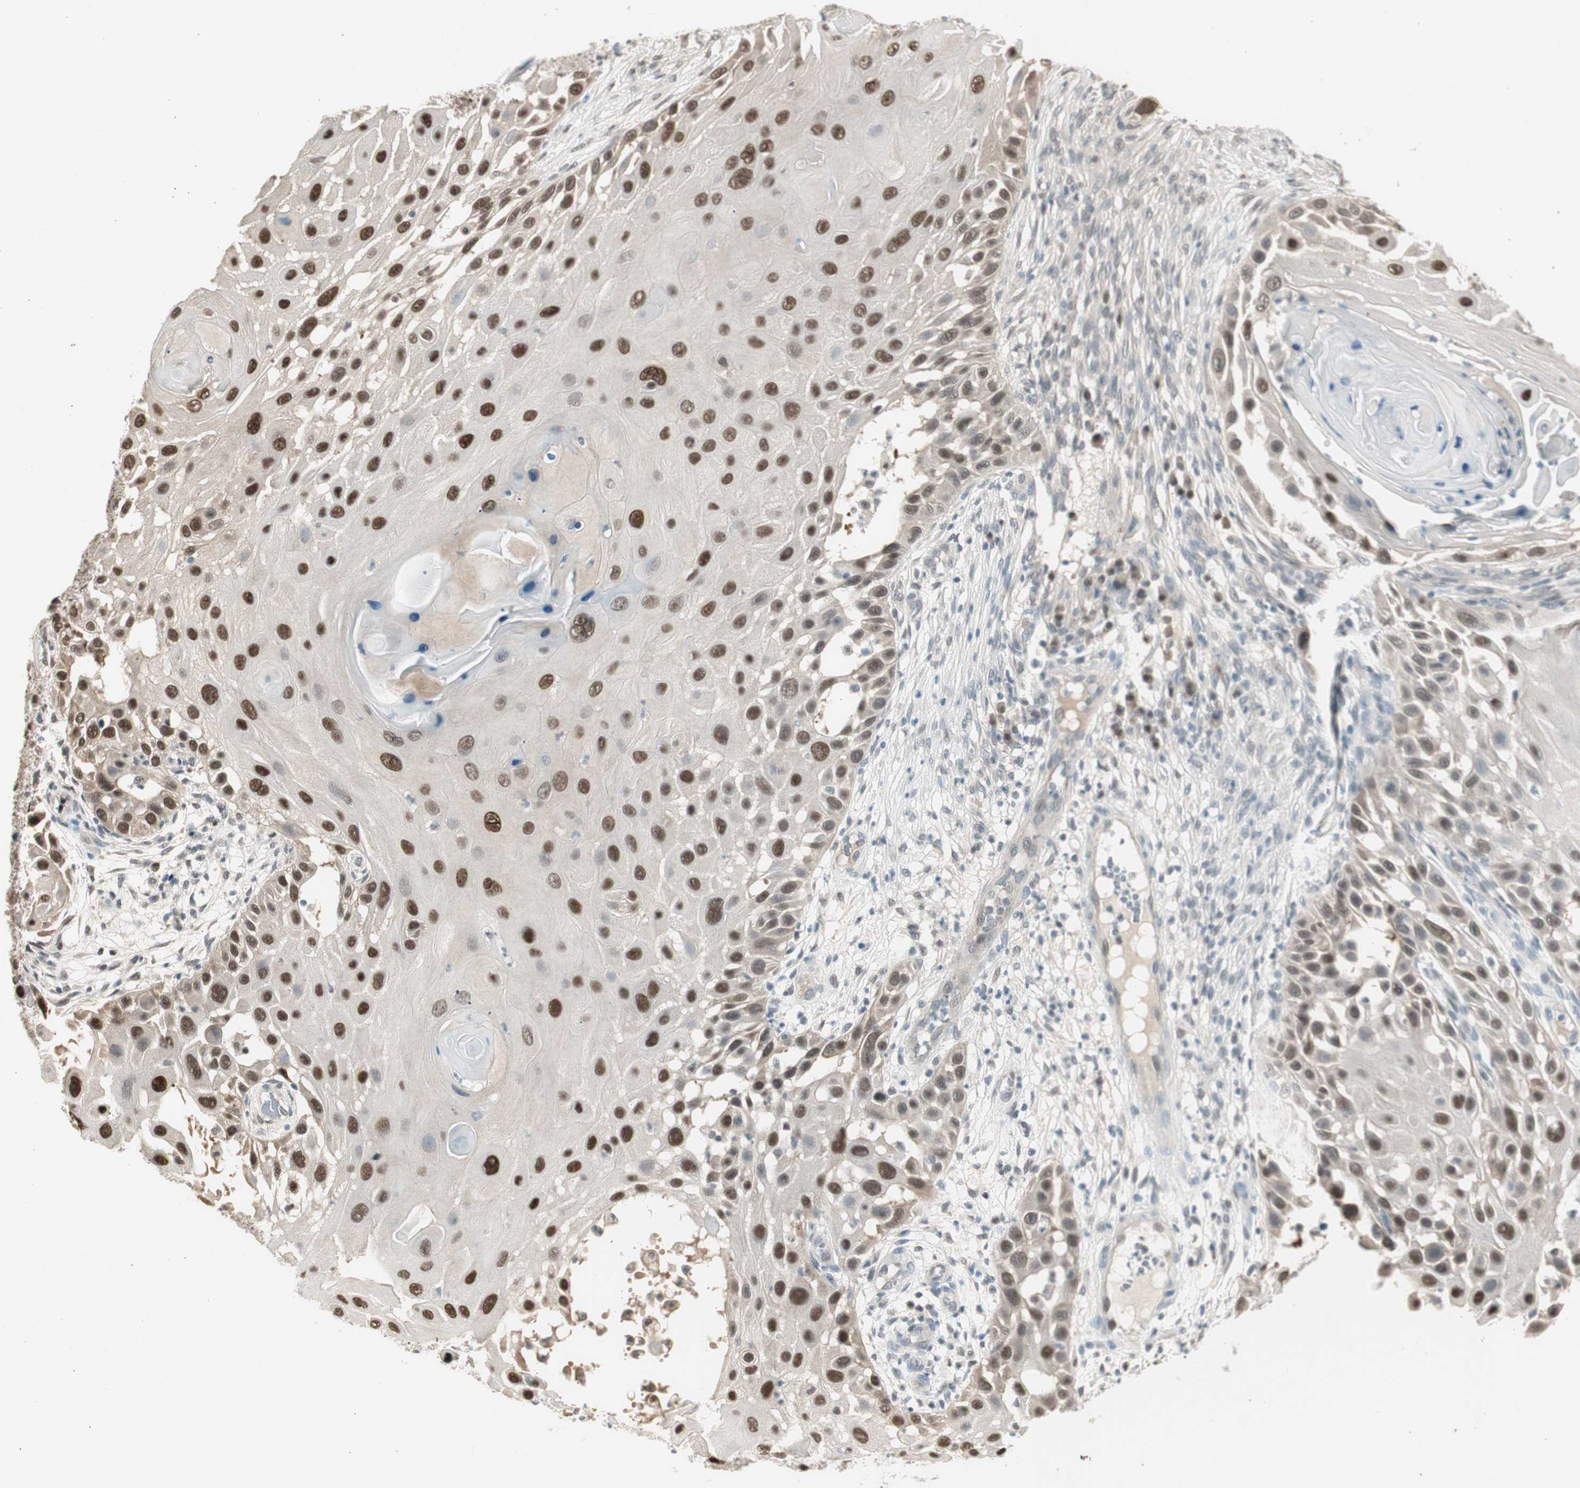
{"staining": {"intensity": "strong", "quantity": ">75%", "location": "nuclear"}, "tissue": "skin cancer", "cell_type": "Tumor cells", "image_type": "cancer", "snomed": [{"axis": "morphology", "description": "Squamous cell carcinoma, NOS"}, {"axis": "topography", "description": "Skin"}], "caption": "Tumor cells reveal high levels of strong nuclear staining in about >75% of cells in skin cancer. Using DAB (3,3'-diaminobenzidine) (brown) and hematoxylin (blue) stains, captured at high magnification using brightfield microscopy.", "gene": "LONP2", "patient": {"sex": "female", "age": 44}}